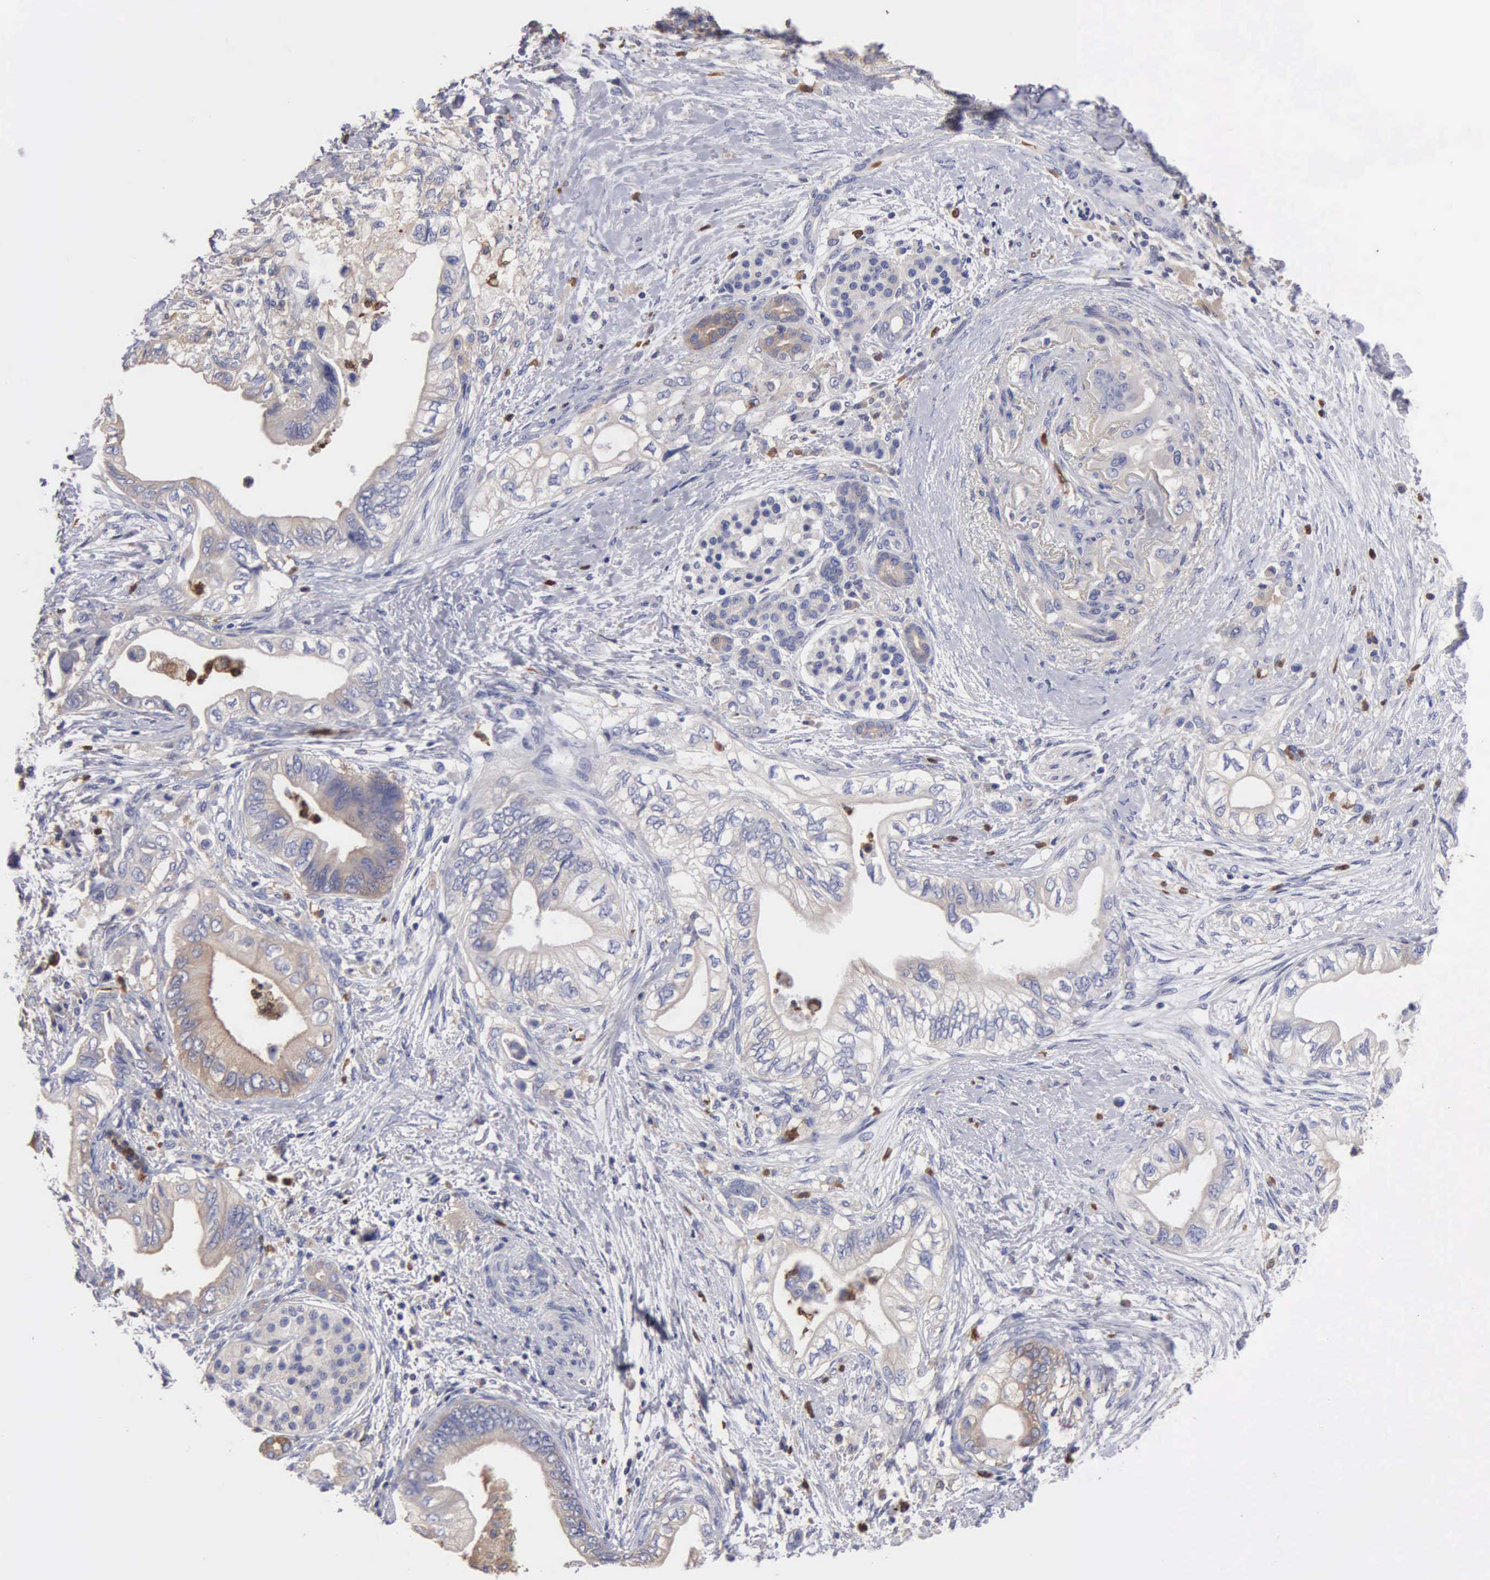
{"staining": {"intensity": "weak", "quantity": "<25%", "location": "cytoplasmic/membranous"}, "tissue": "pancreatic cancer", "cell_type": "Tumor cells", "image_type": "cancer", "snomed": [{"axis": "morphology", "description": "Adenocarcinoma, NOS"}, {"axis": "topography", "description": "Pancreas"}], "caption": "The photomicrograph demonstrates no significant positivity in tumor cells of pancreatic cancer.", "gene": "G6PD", "patient": {"sex": "female", "age": 66}}